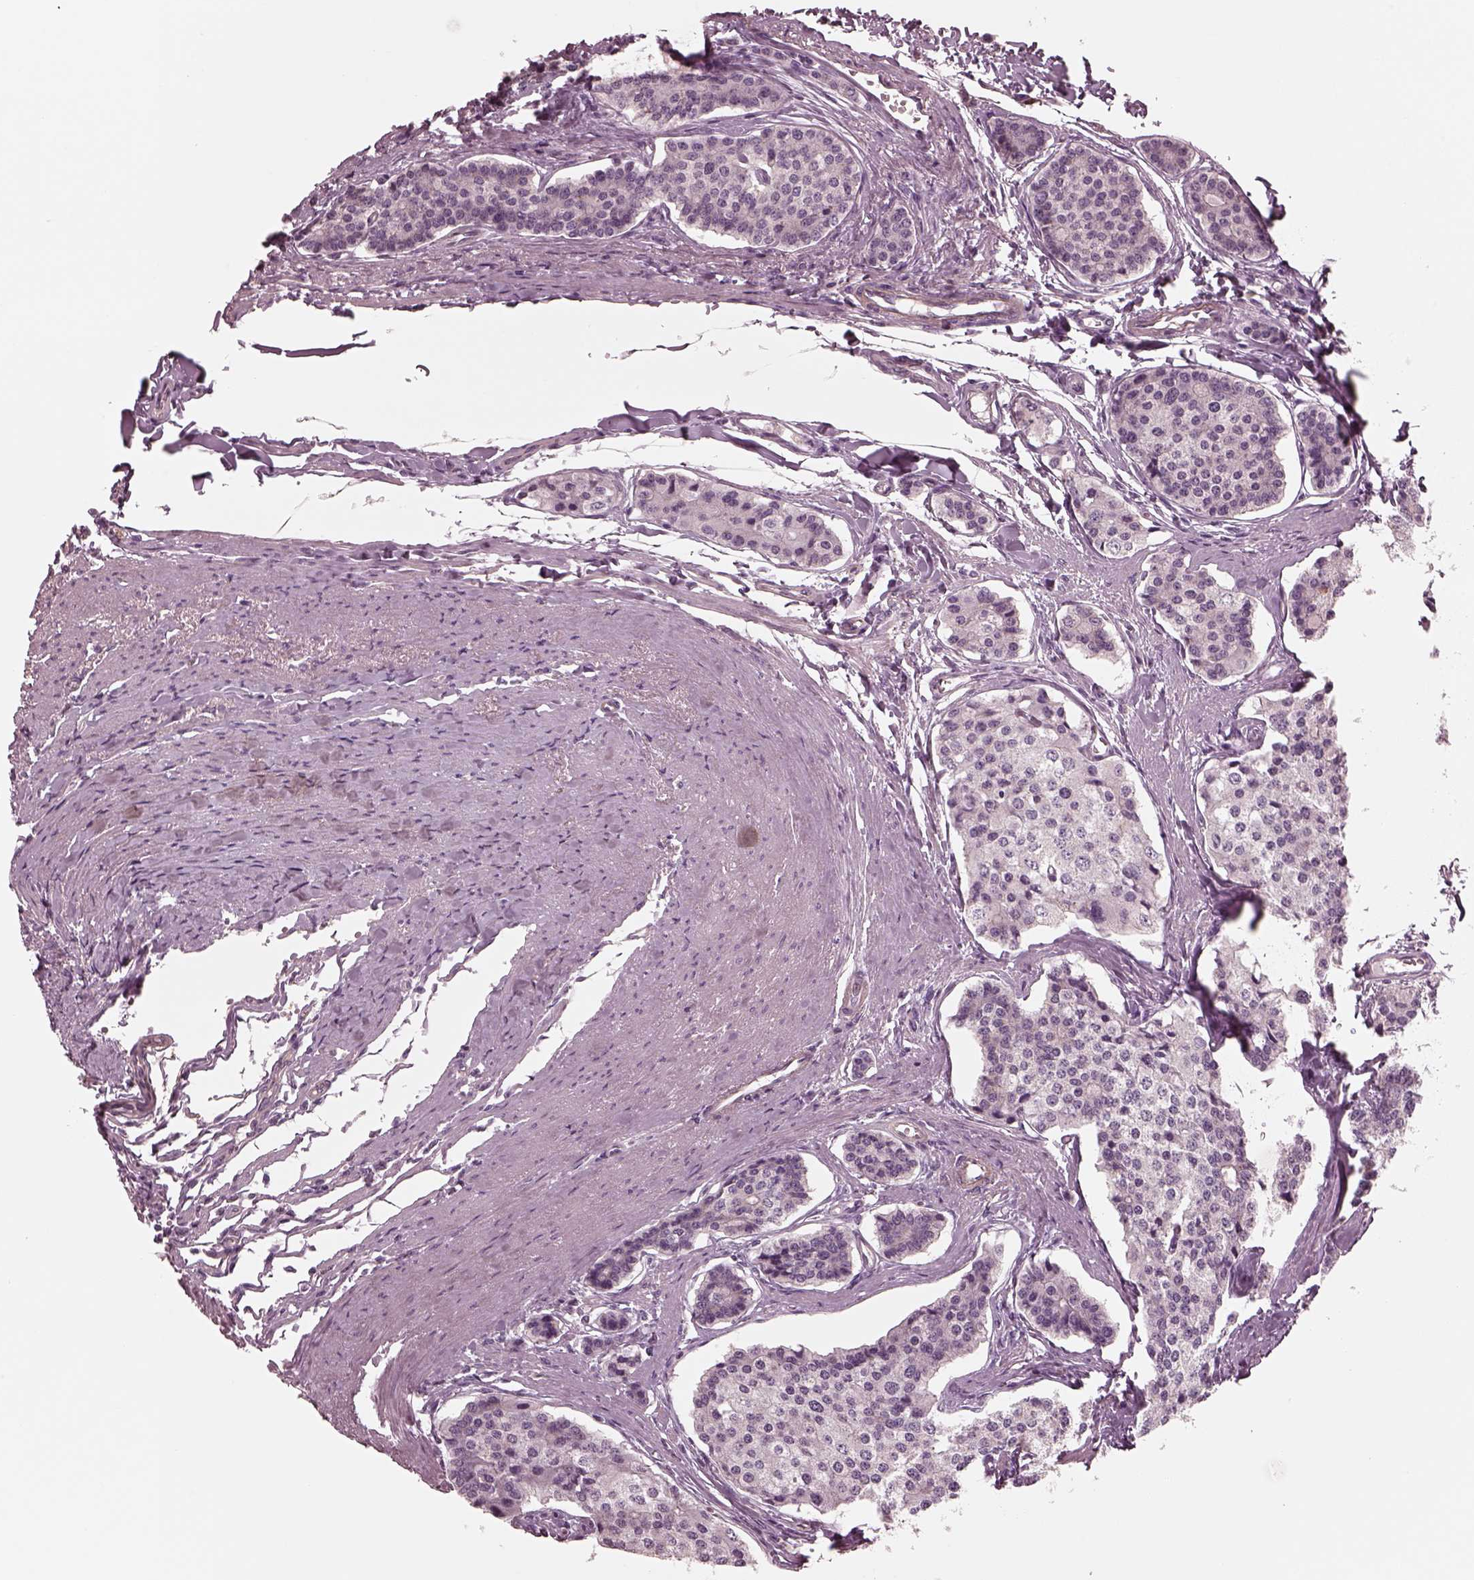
{"staining": {"intensity": "negative", "quantity": "none", "location": "none"}, "tissue": "carcinoid", "cell_type": "Tumor cells", "image_type": "cancer", "snomed": [{"axis": "morphology", "description": "Carcinoid, malignant, NOS"}, {"axis": "topography", "description": "Small intestine"}], "caption": "A high-resolution micrograph shows immunohistochemistry staining of carcinoid, which shows no significant staining in tumor cells.", "gene": "KIF6", "patient": {"sex": "female", "age": 65}}